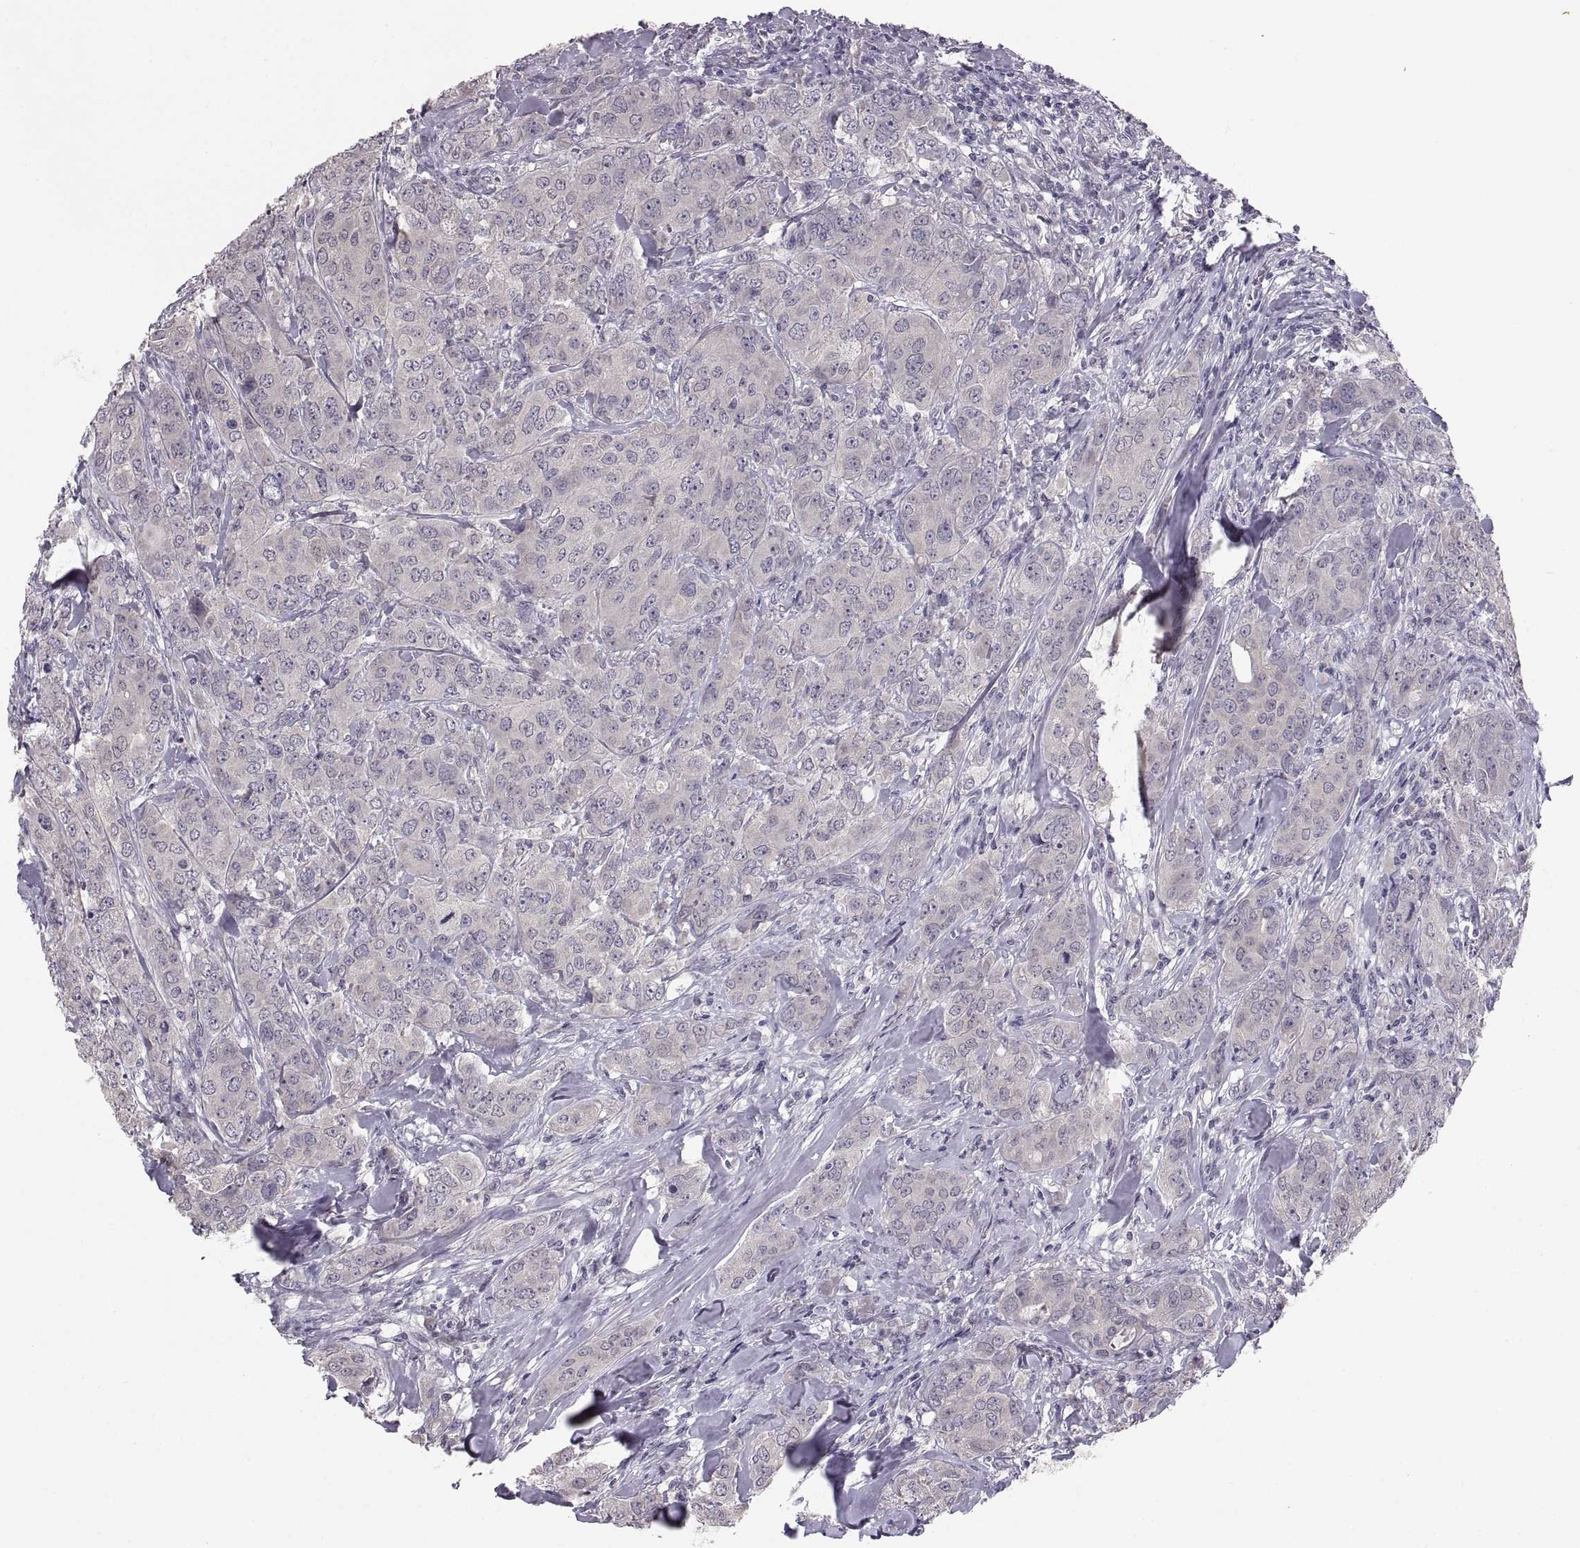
{"staining": {"intensity": "negative", "quantity": "none", "location": "none"}, "tissue": "breast cancer", "cell_type": "Tumor cells", "image_type": "cancer", "snomed": [{"axis": "morphology", "description": "Duct carcinoma"}, {"axis": "topography", "description": "Breast"}], "caption": "DAB (3,3'-diaminobenzidine) immunohistochemical staining of breast cancer (invasive ductal carcinoma) displays no significant expression in tumor cells. (DAB IHC, high magnification).", "gene": "PAX2", "patient": {"sex": "female", "age": 43}}